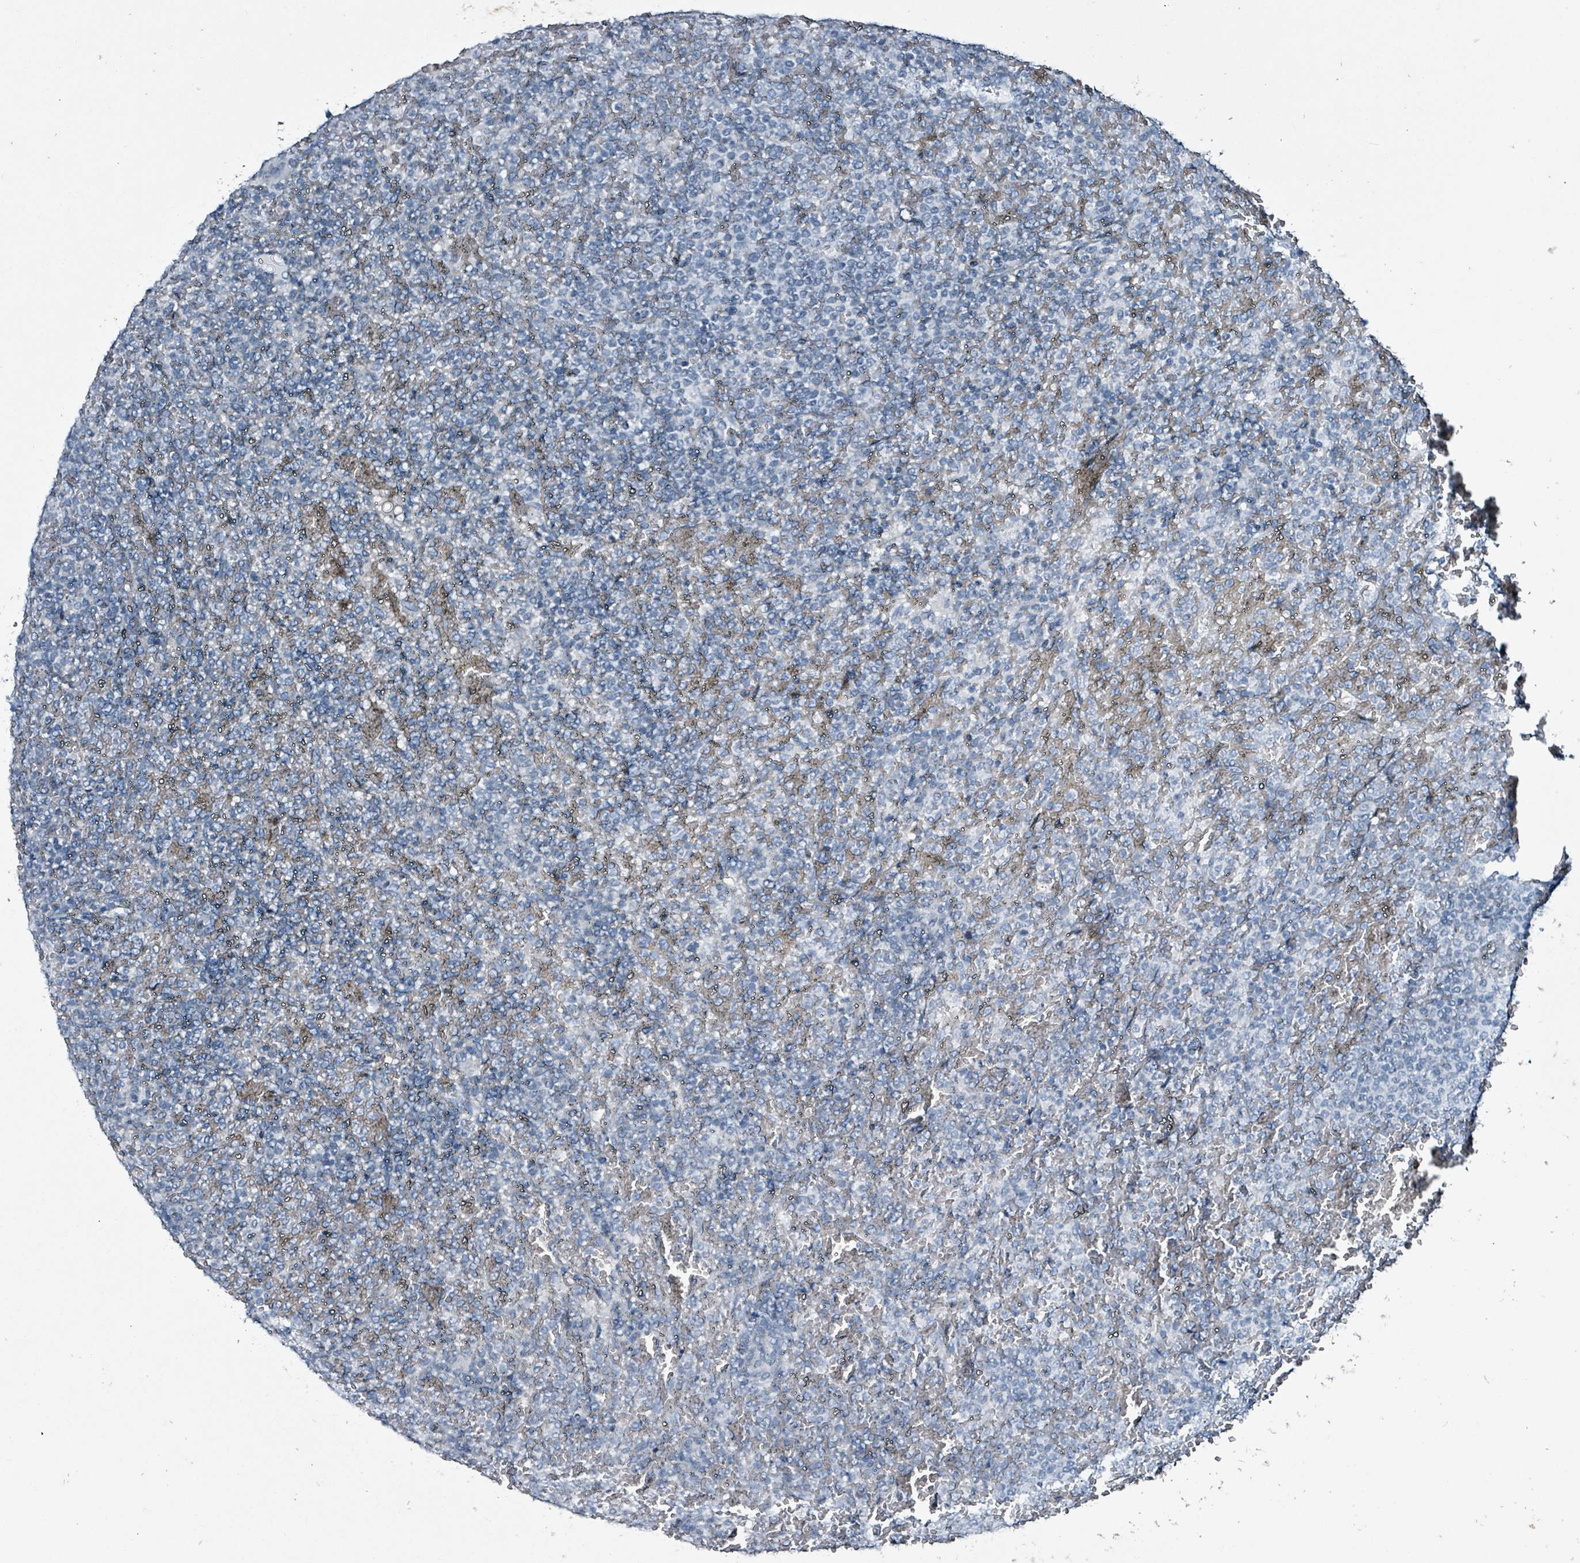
{"staining": {"intensity": "negative", "quantity": "none", "location": "none"}, "tissue": "lymphoma", "cell_type": "Tumor cells", "image_type": "cancer", "snomed": [{"axis": "morphology", "description": "Malignant lymphoma, non-Hodgkin's type, Low grade"}, {"axis": "topography", "description": "Spleen"}], "caption": "High magnification brightfield microscopy of lymphoma stained with DAB (3,3'-diaminobenzidine) (brown) and counterstained with hematoxylin (blue): tumor cells show no significant staining.", "gene": "CA9", "patient": {"sex": "male", "age": 60}}